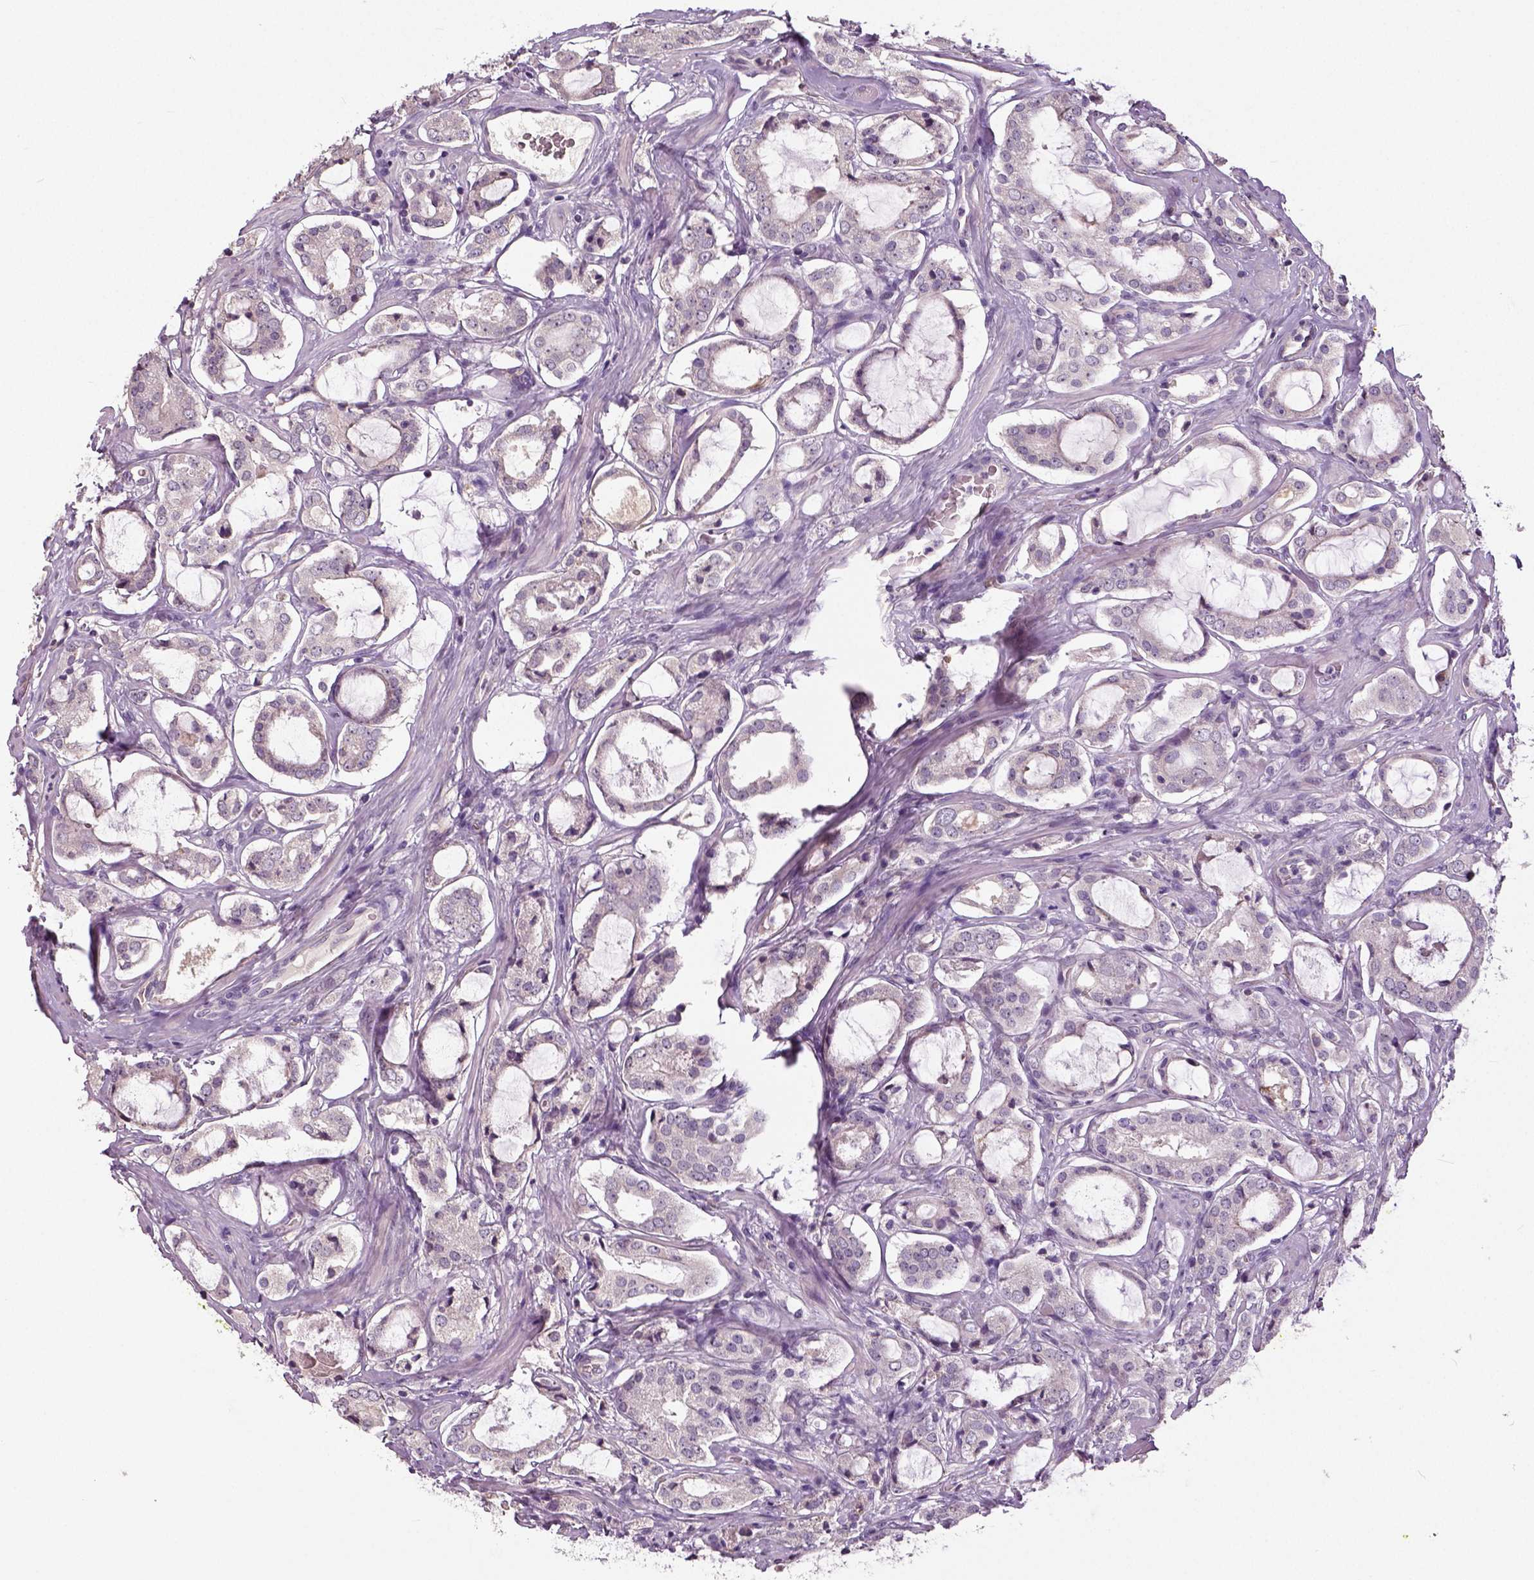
{"staining": {"intensity": "negative", "quantity": "none", "location": "none"}, "tissue": "prostate cancer", "cell_type": "Tumor cells", "image_type": "cancer", "snomed": [{"axis": "morphology", "description": "Adenocarcinoma, NOS"}, {"axis": "topography", "description": "Prostate"}], "caption": "High power microscopy photomicrograph of an immunohistochemistry (IHC) histopathology image of prostate cancer, revealing no significant staining in tumor cells.", "gene": "NECAB1", "patient": {"sex": "male", "age": 66}}